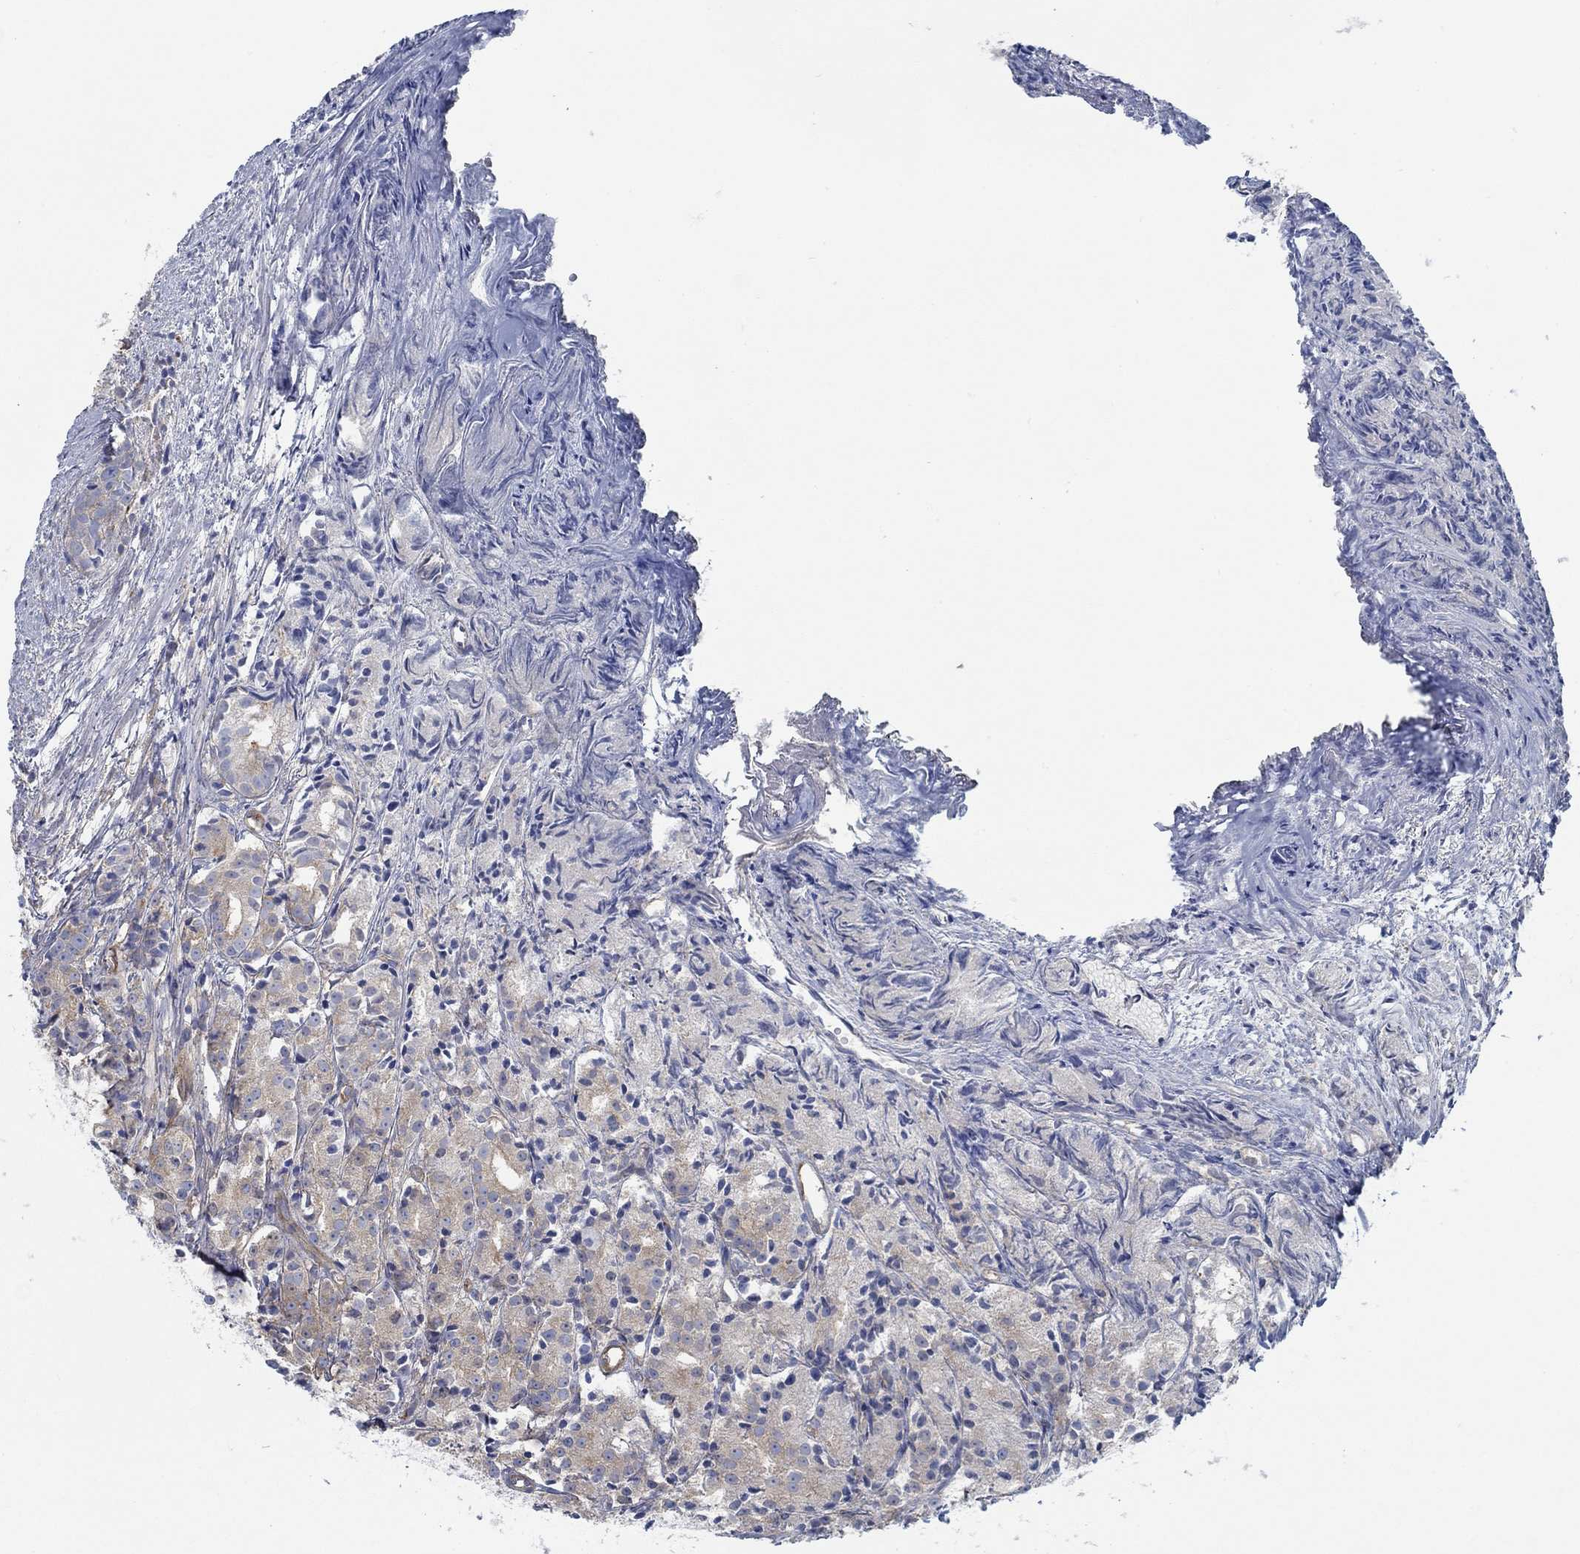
{"staining": {"intensity": "weak", "quantity": "25%-75%", "location": "cytoplasmic/membranous"}, "tissue": "prostate cancer", "cell_type": "Tumor cells", "image_type": "cancer", "snomed": [{"axis": "morphology", "description": "Adenocarcinoma, Medium grade"}, {"axis": "topography", "description": "Prostate"}], "caption": "Immunohistochemical staining of human prostate medium-grade adenocarcinoma exhibits weak cytoplasmic/membranous protein staining in approximately 25%-75% of tumor cells.", "gene": "SPAG9", "patient": {"sex": "male", "age": 74}}